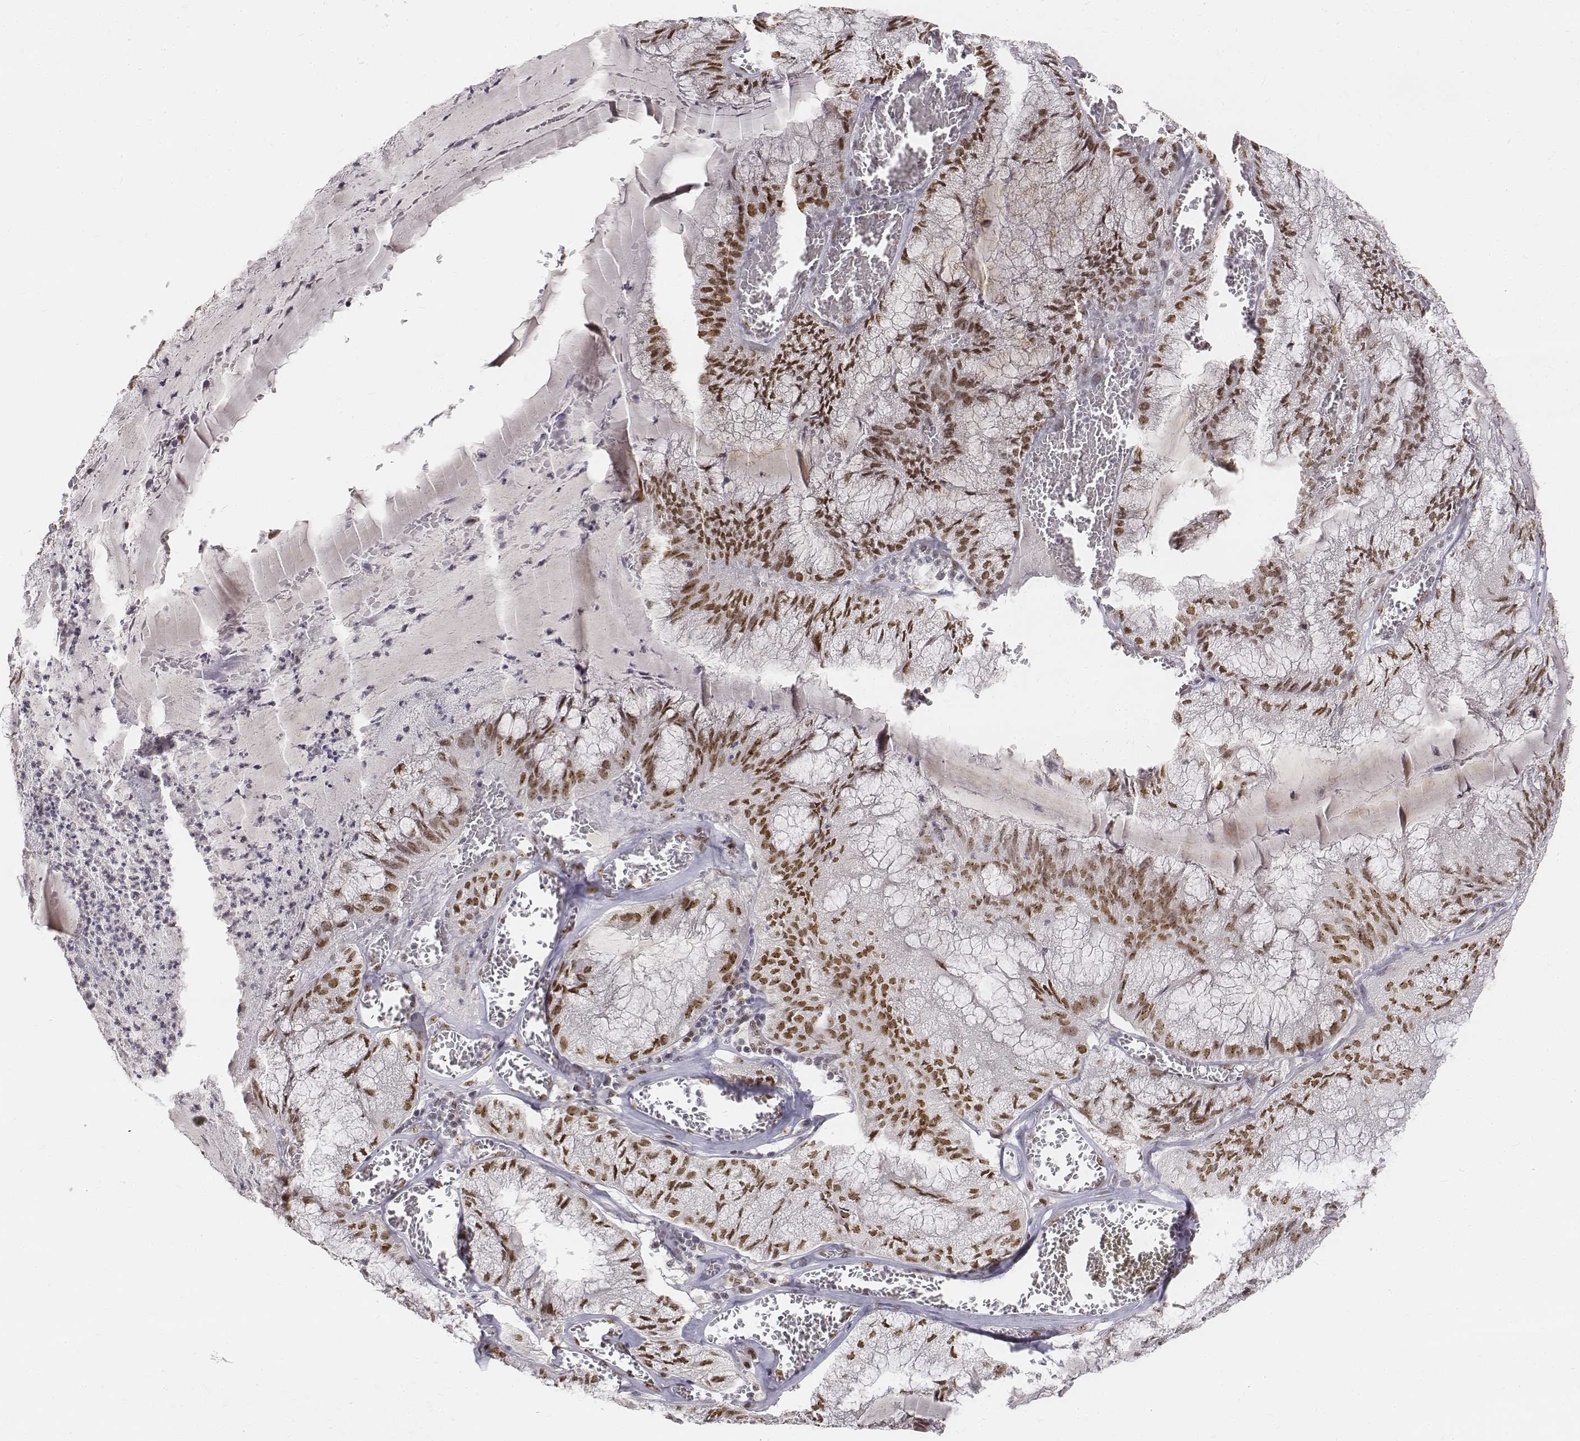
{"staining": {"intensity": "moderate", "quantity": ">75%", "location": "nuclear"}, "tissue": "endometrial cancer", "cell_type": "Tumor cells", "image_type": "cancer", "snomed": [{"axis": "morphology", "description": "Carcinoma, NOS"}, {"axis": "topography", "description": "Endometrium"}], "caption": "Human carcinoma (endometrial) stained for a protein (brown) reveals moderate nuclear positive positivity in approximately >75% of tumor cells.", "gene": "PHF6", "patient": {"sex": "female", "age": 62}}